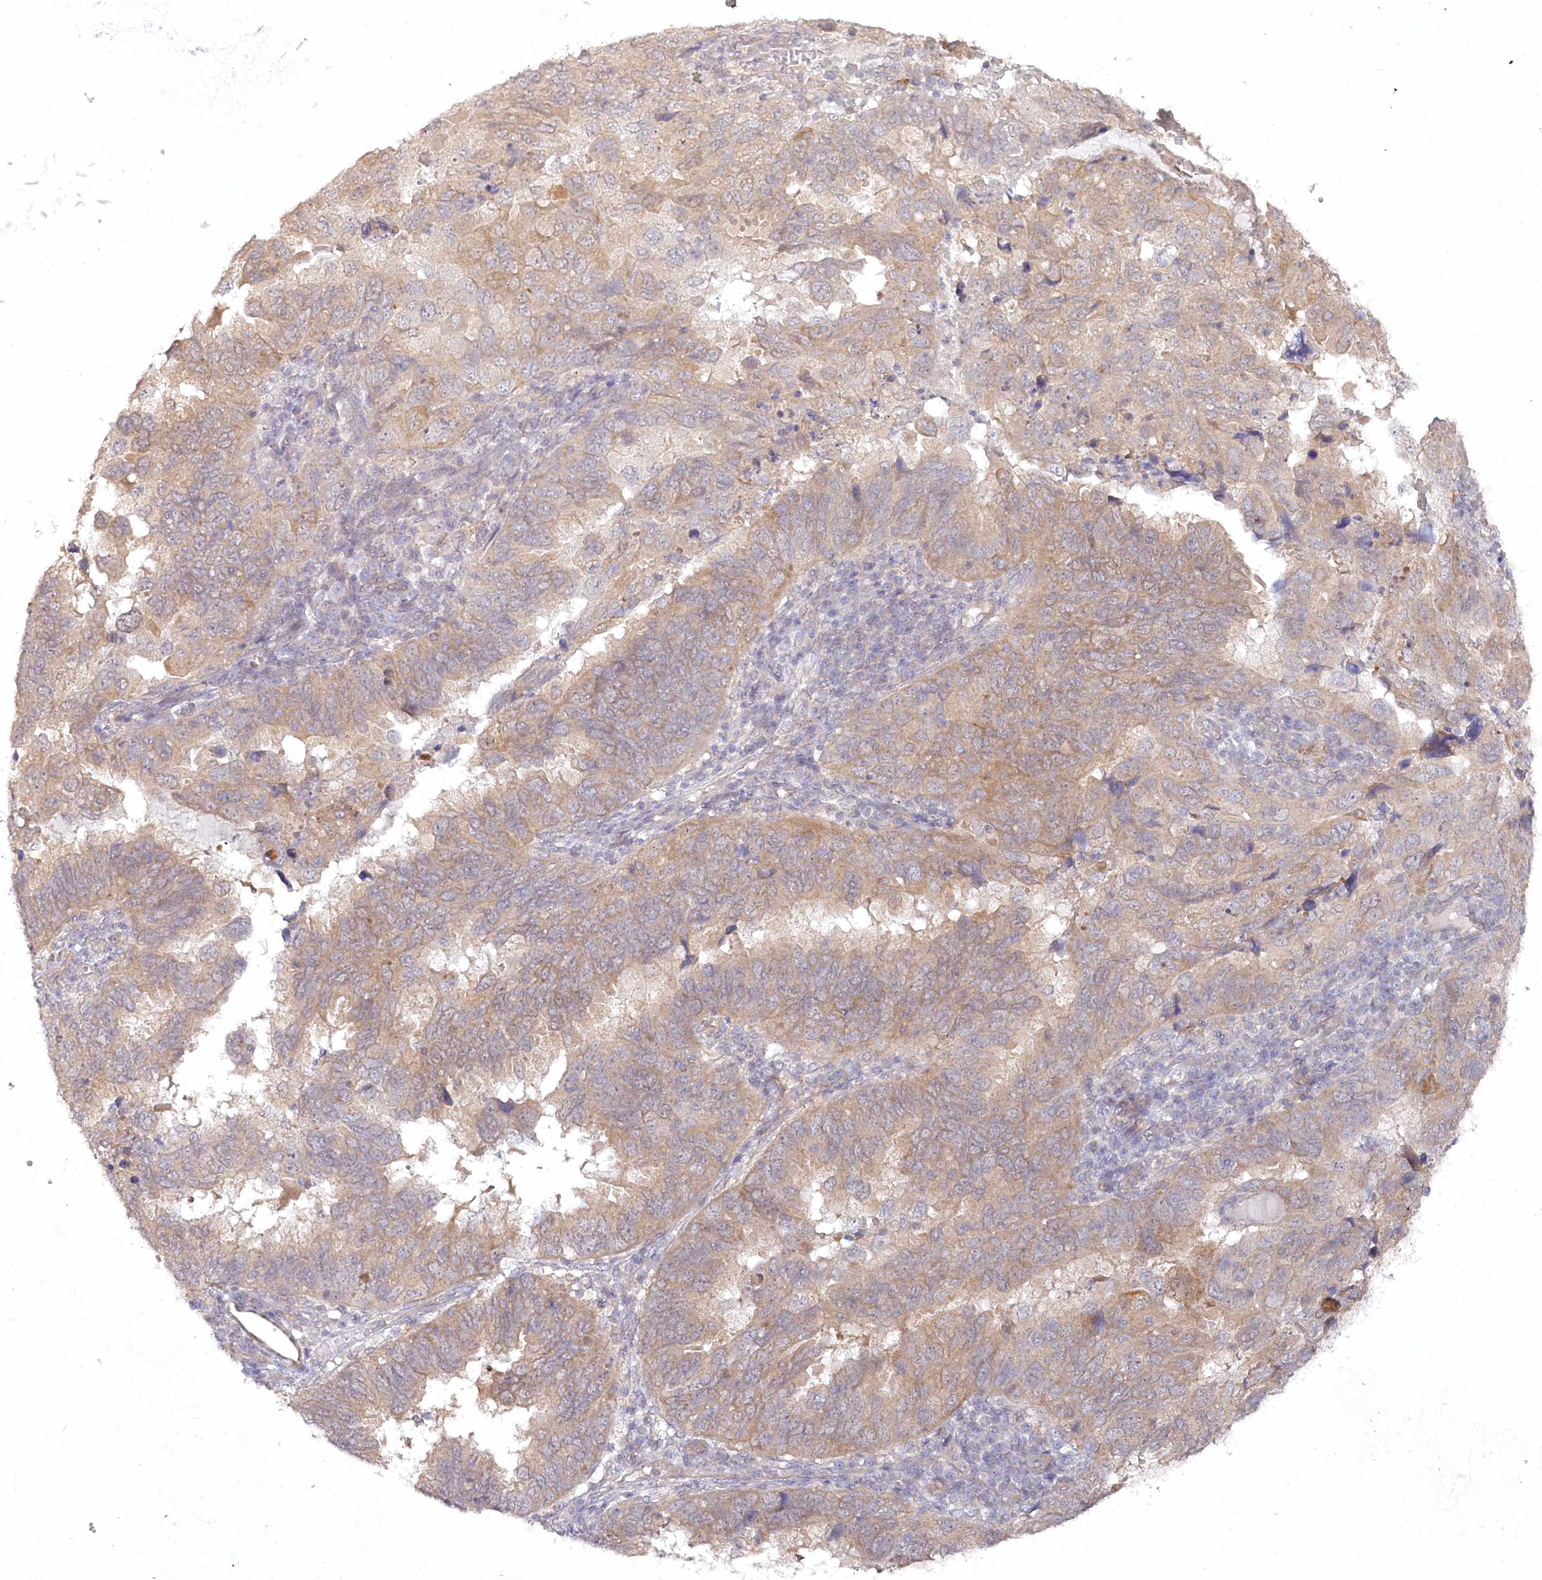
{"staining": {"intensity": "moderate", "quantity": "25%-75%", "location": "cytoplasmic/membranous"}, "tissue": "endometrial cancer", "cell_type": "Tumor cells", "image_type": "cancer", "snomed": [{"axis": "morphology", "description": "Adenocarcinoma, NOS"}, {"axis": "topography", "description": "Uterus"}], "caption": "Tumor cells reveal moderate cytoplasmic/membranous positivity in about 25%-75% of cells in endometrial cancer. The protein is stained brown, and the nuclei are stained in blue (DAB IHC with brightfield microscopy, high magnification).", "gene": "AAMDC", "patient": {"sex": "female", "age": 77}}